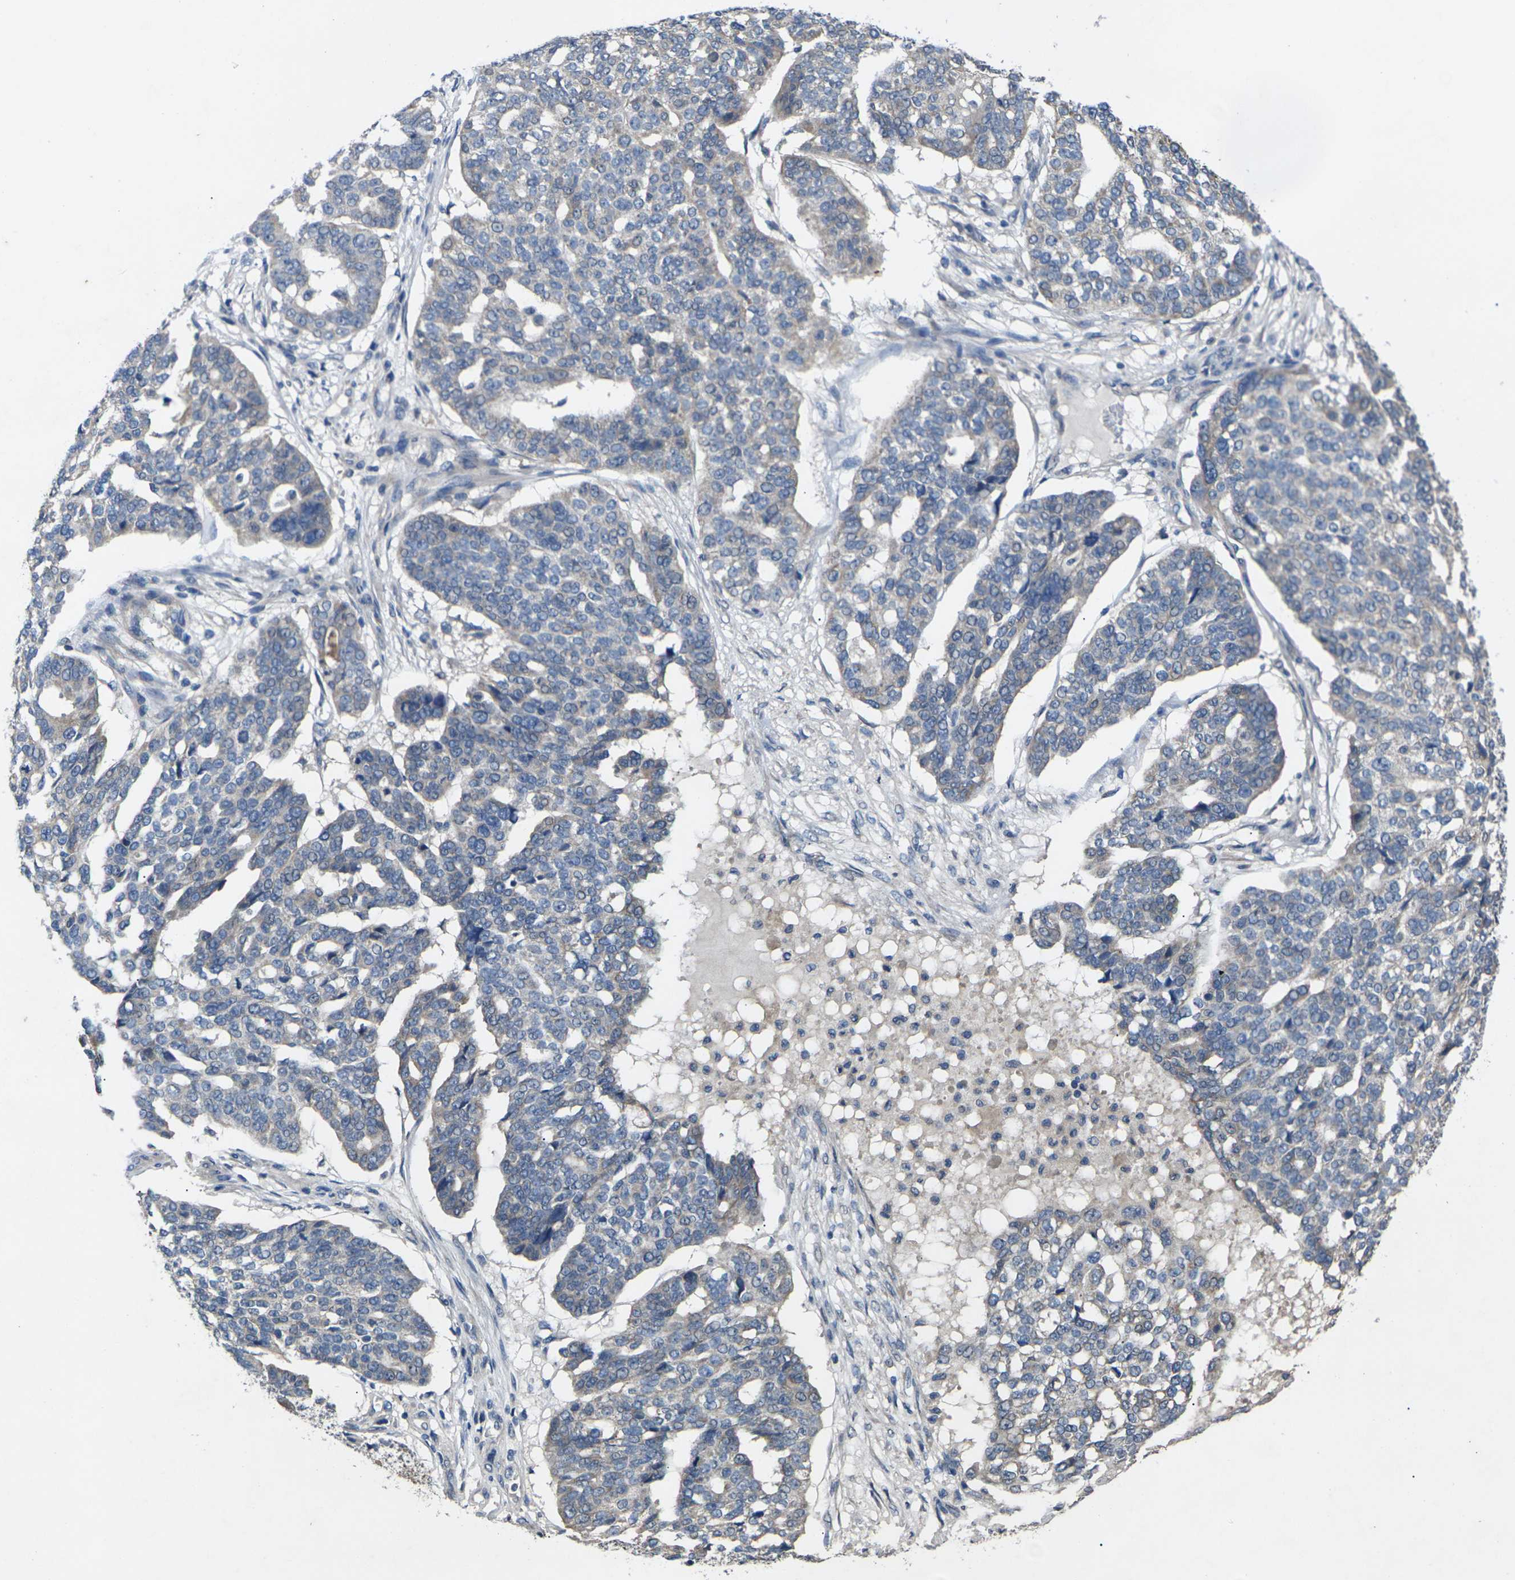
{"staining": {"intensity": "weak", "quantity": "<25%", "location": "cytoplasmic/membranous"}, "tissue": "ovarian cancer", "cell_type": "Tumor cells", "image_type": "cancer", "snomed": [{"axis": "morphology", "description": "Cystadenocarcinoma, serous, NOS"}, {"axis": "topography", "description": "Ovary"}], "caption": "Protein analysis of serous cystadenocarcinoma (ovarian) exhibits no significant positivity in tumor cells.", "gene": "SLC2A2", "patient": {"sex": "female", "age": 59}}